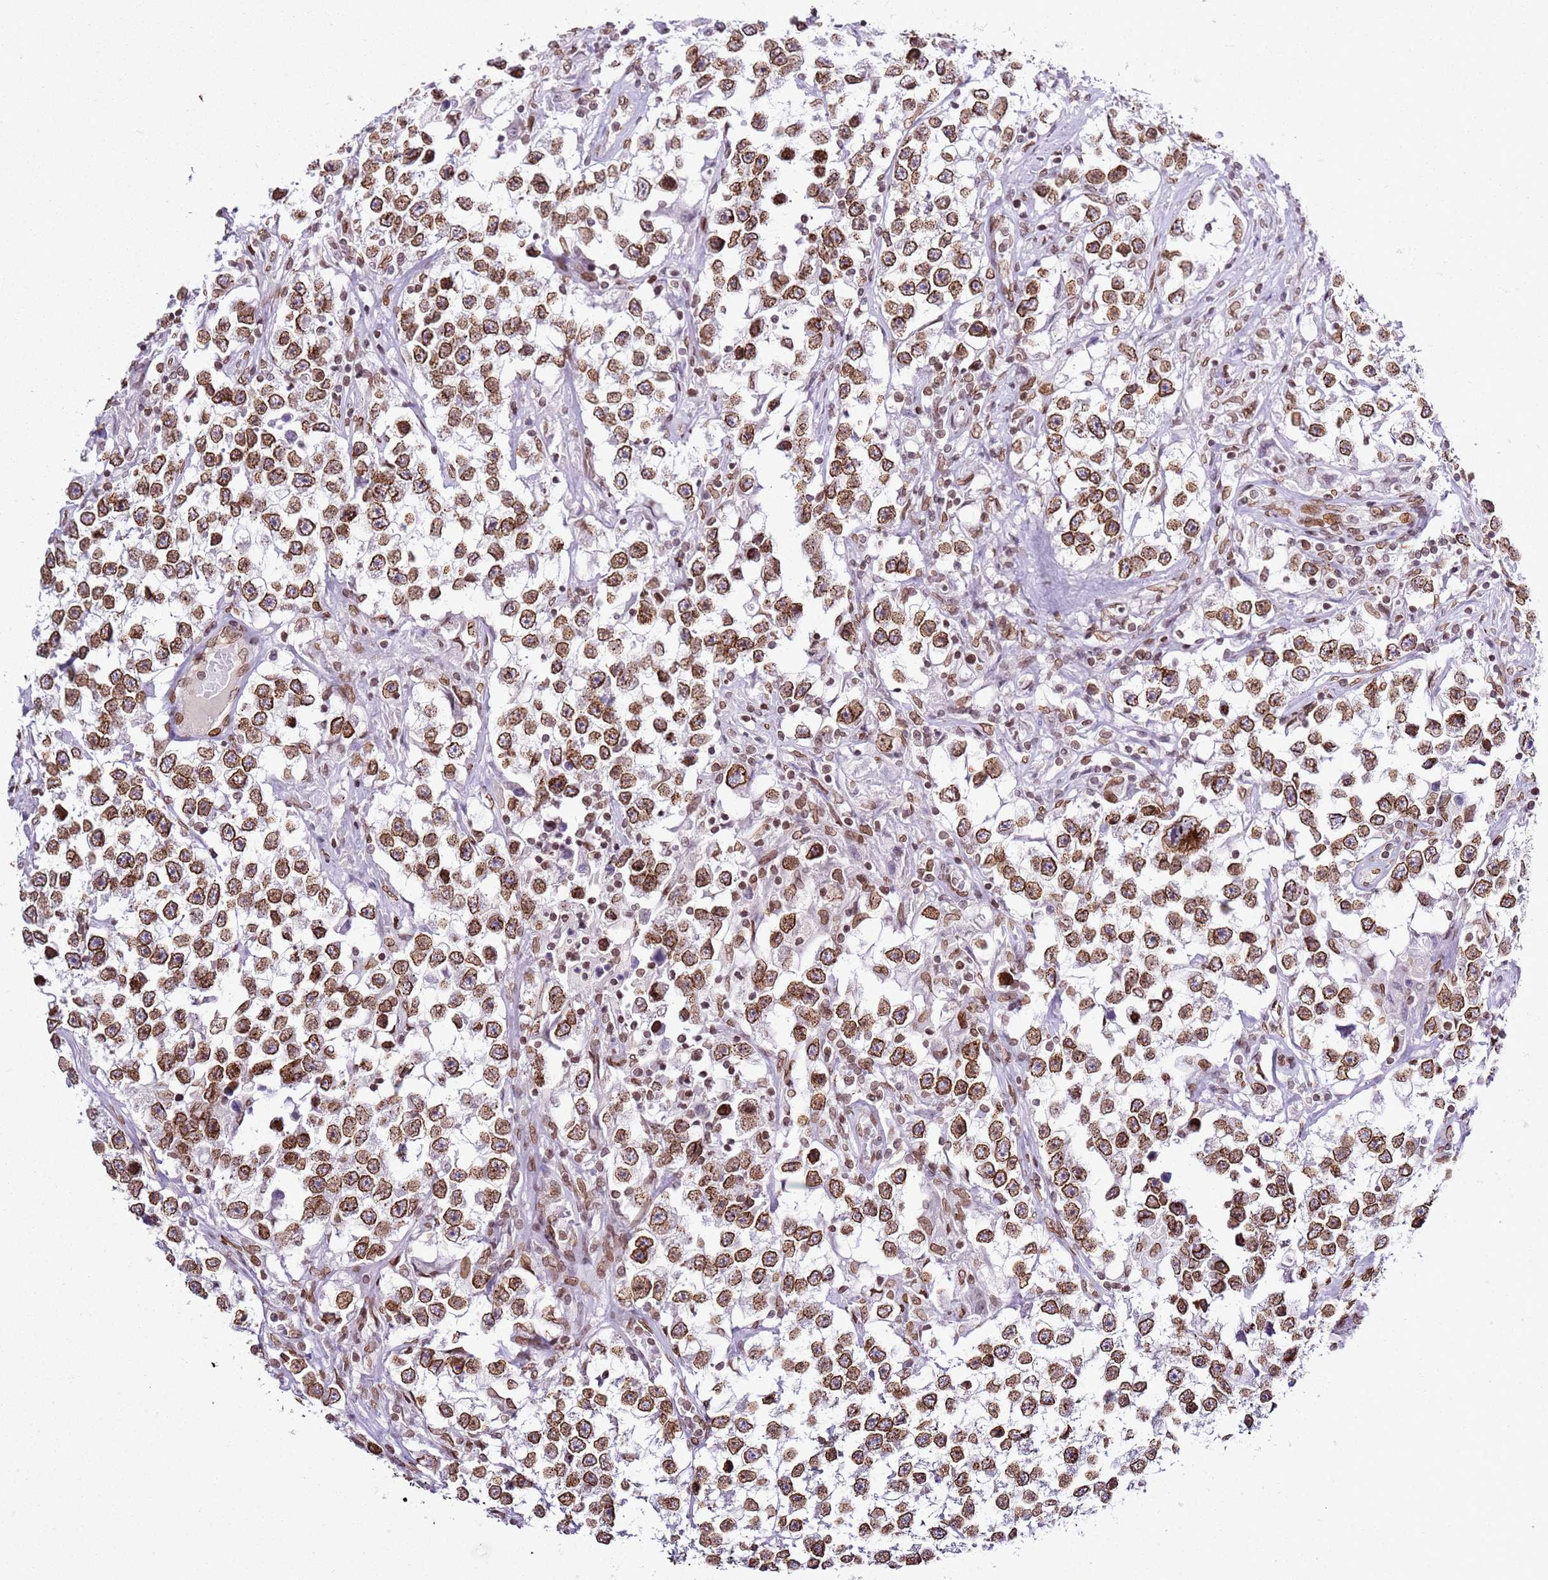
{"staining": {"intensity": "moderate", "quantity": ">75%", "location": "cytoplasmic/membranous,nuclear"}, "tissue": "testis cancer", "cell_type": "Tumor cells", "image_type": "cancer", "snomed": [{"axis": "morphology", "description": "Seminoma, NOS"}, {"axis": "topography", "description": "Testis"}], "caption": "Protein expression analysis of seminoma (testis) displays moderate cytoplasmic/membranous and nuclear staining in approximately >75% of tumor cells. (DAB (3,3'-diaminobenzidine) IHC, brown staining for protein, blue staining for nuclei).", "gene": "POU6F1", "patient": {"sex": "male", "age": 46}}